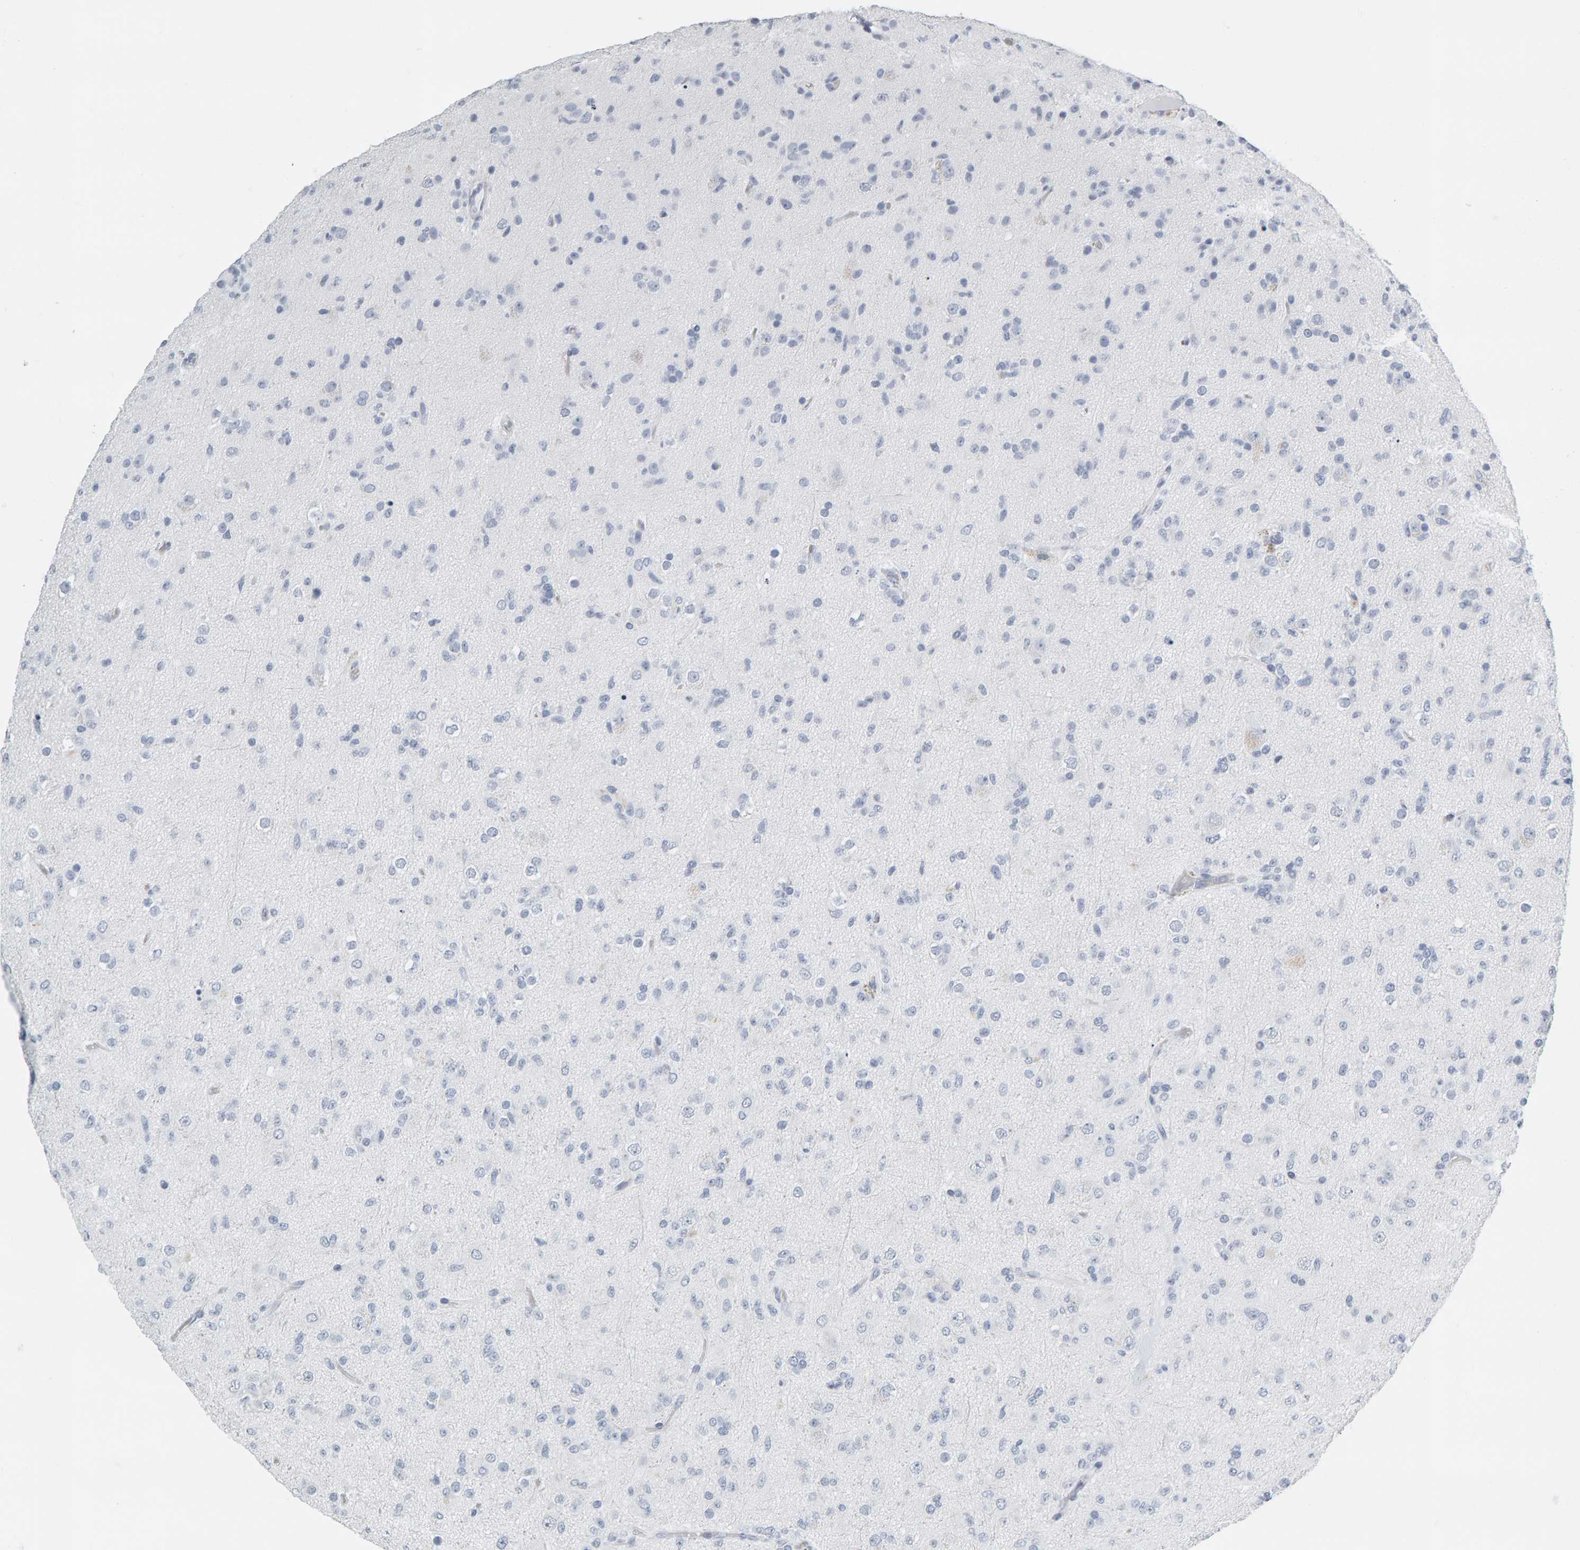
{"staining": {"intensity": "negative", "quantity": "none", "location": "none"}, "tissue": "glioma", "cell_type": "Tumor cells", "image_type": "cancer", "snomed": [{"axis": "morphology", "description": "Glioma, malignant, Low grade"}, {"axis": "topography", "description": "Brain"}], "caption": "Malignant glioma (low-grade) was stained to show a protein in brown. There is no significant staining in tumor cells.", "gene": "SPACA3", "patient": {"sex": "male", "age": 65}}